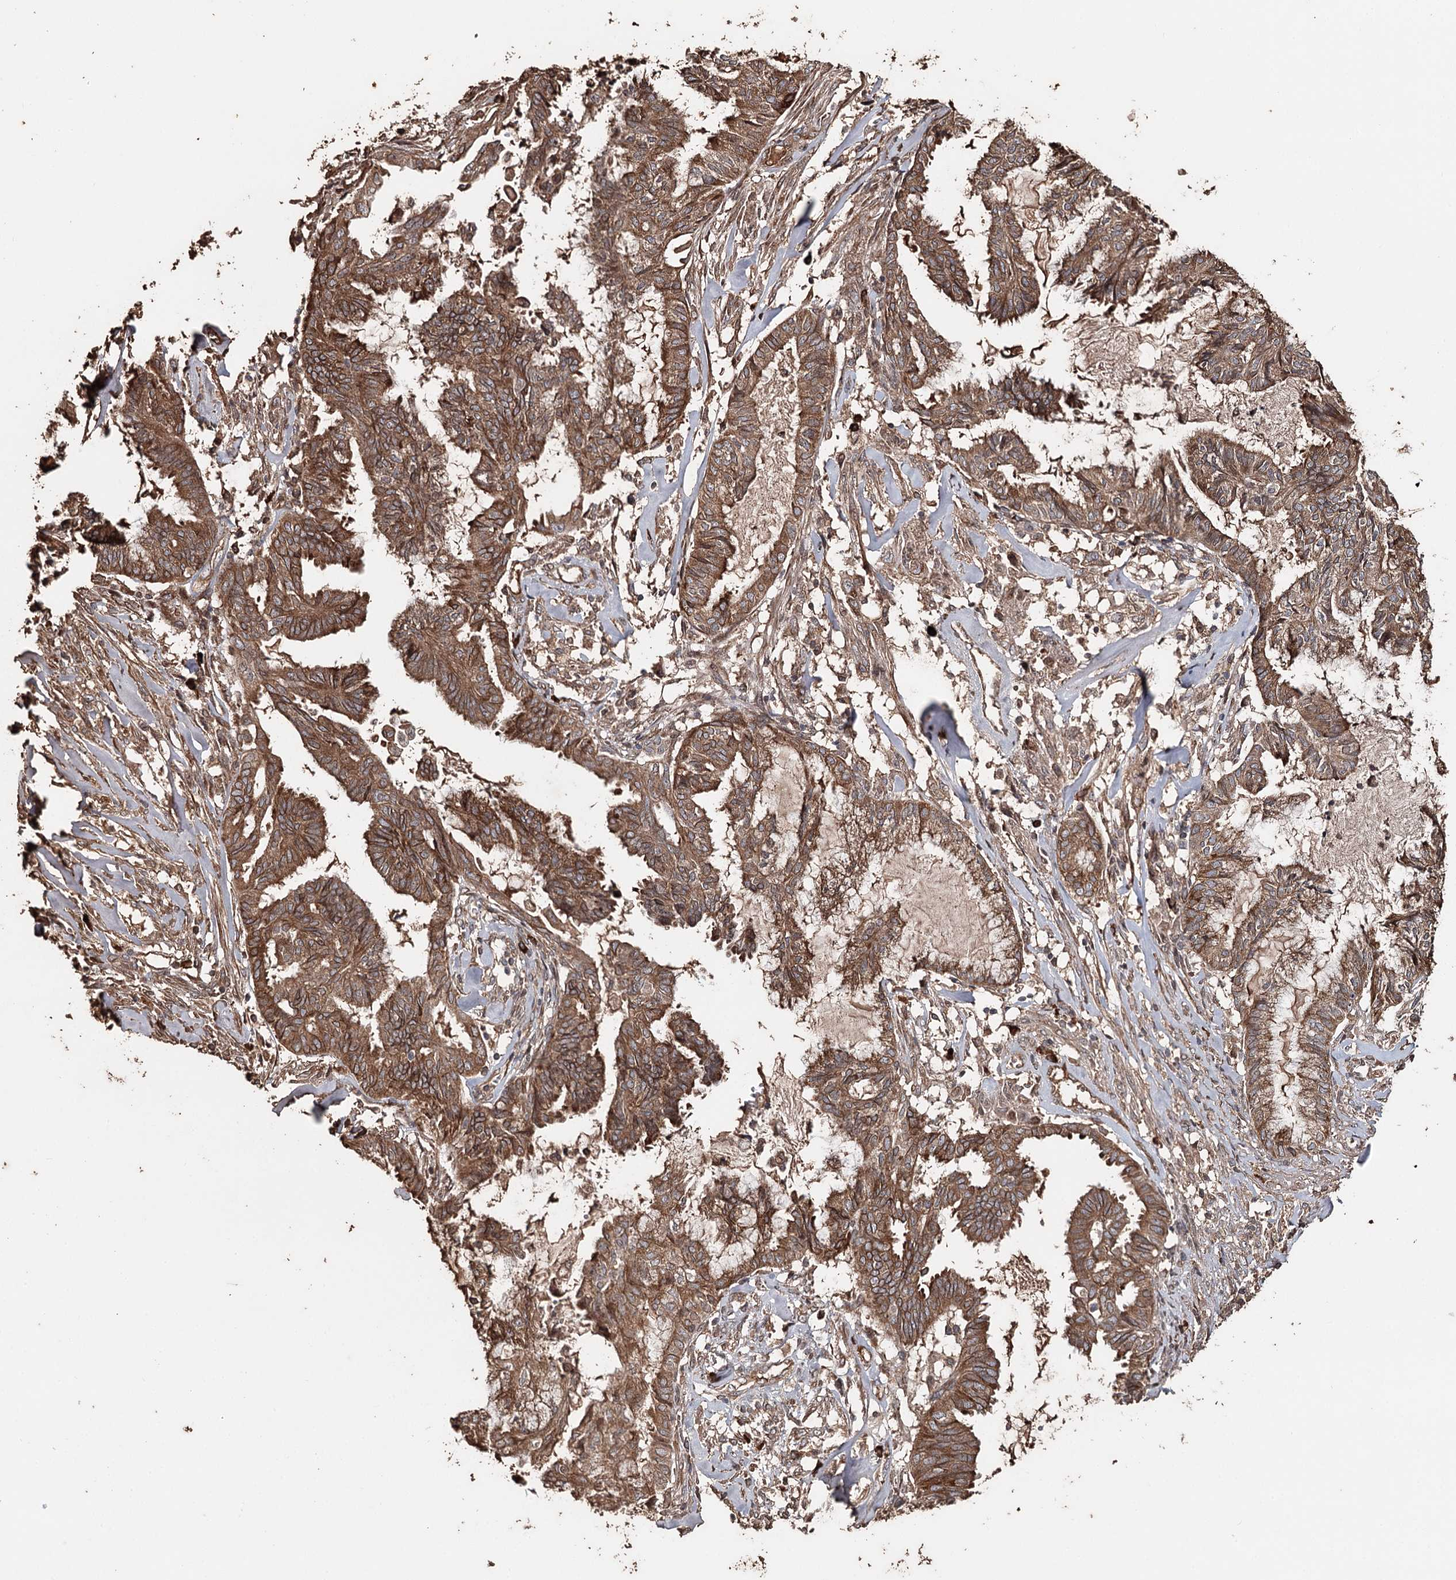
{"staining": {"intensity": "strong", "quantity": ">75%", "location": "cytoplasmic/membranous"}, "tissue": "endometrial cancer", "cell_type": "Tumor cells", "image_type": "cancer", "snomed": [{"axis": "morphology", "description": "Adenocarcinoma, NOS"}, {"axis": "topography", "description": "Endometrium"}], "caption": "Human adenocarcinoma (endometrial) stained for a protein (brown) shows strong cytoplasmic/membranous positive staining in about >75% of tumor cells.", "gene": "SYVN1", "patient": {"sex": "female", "age": 86}}